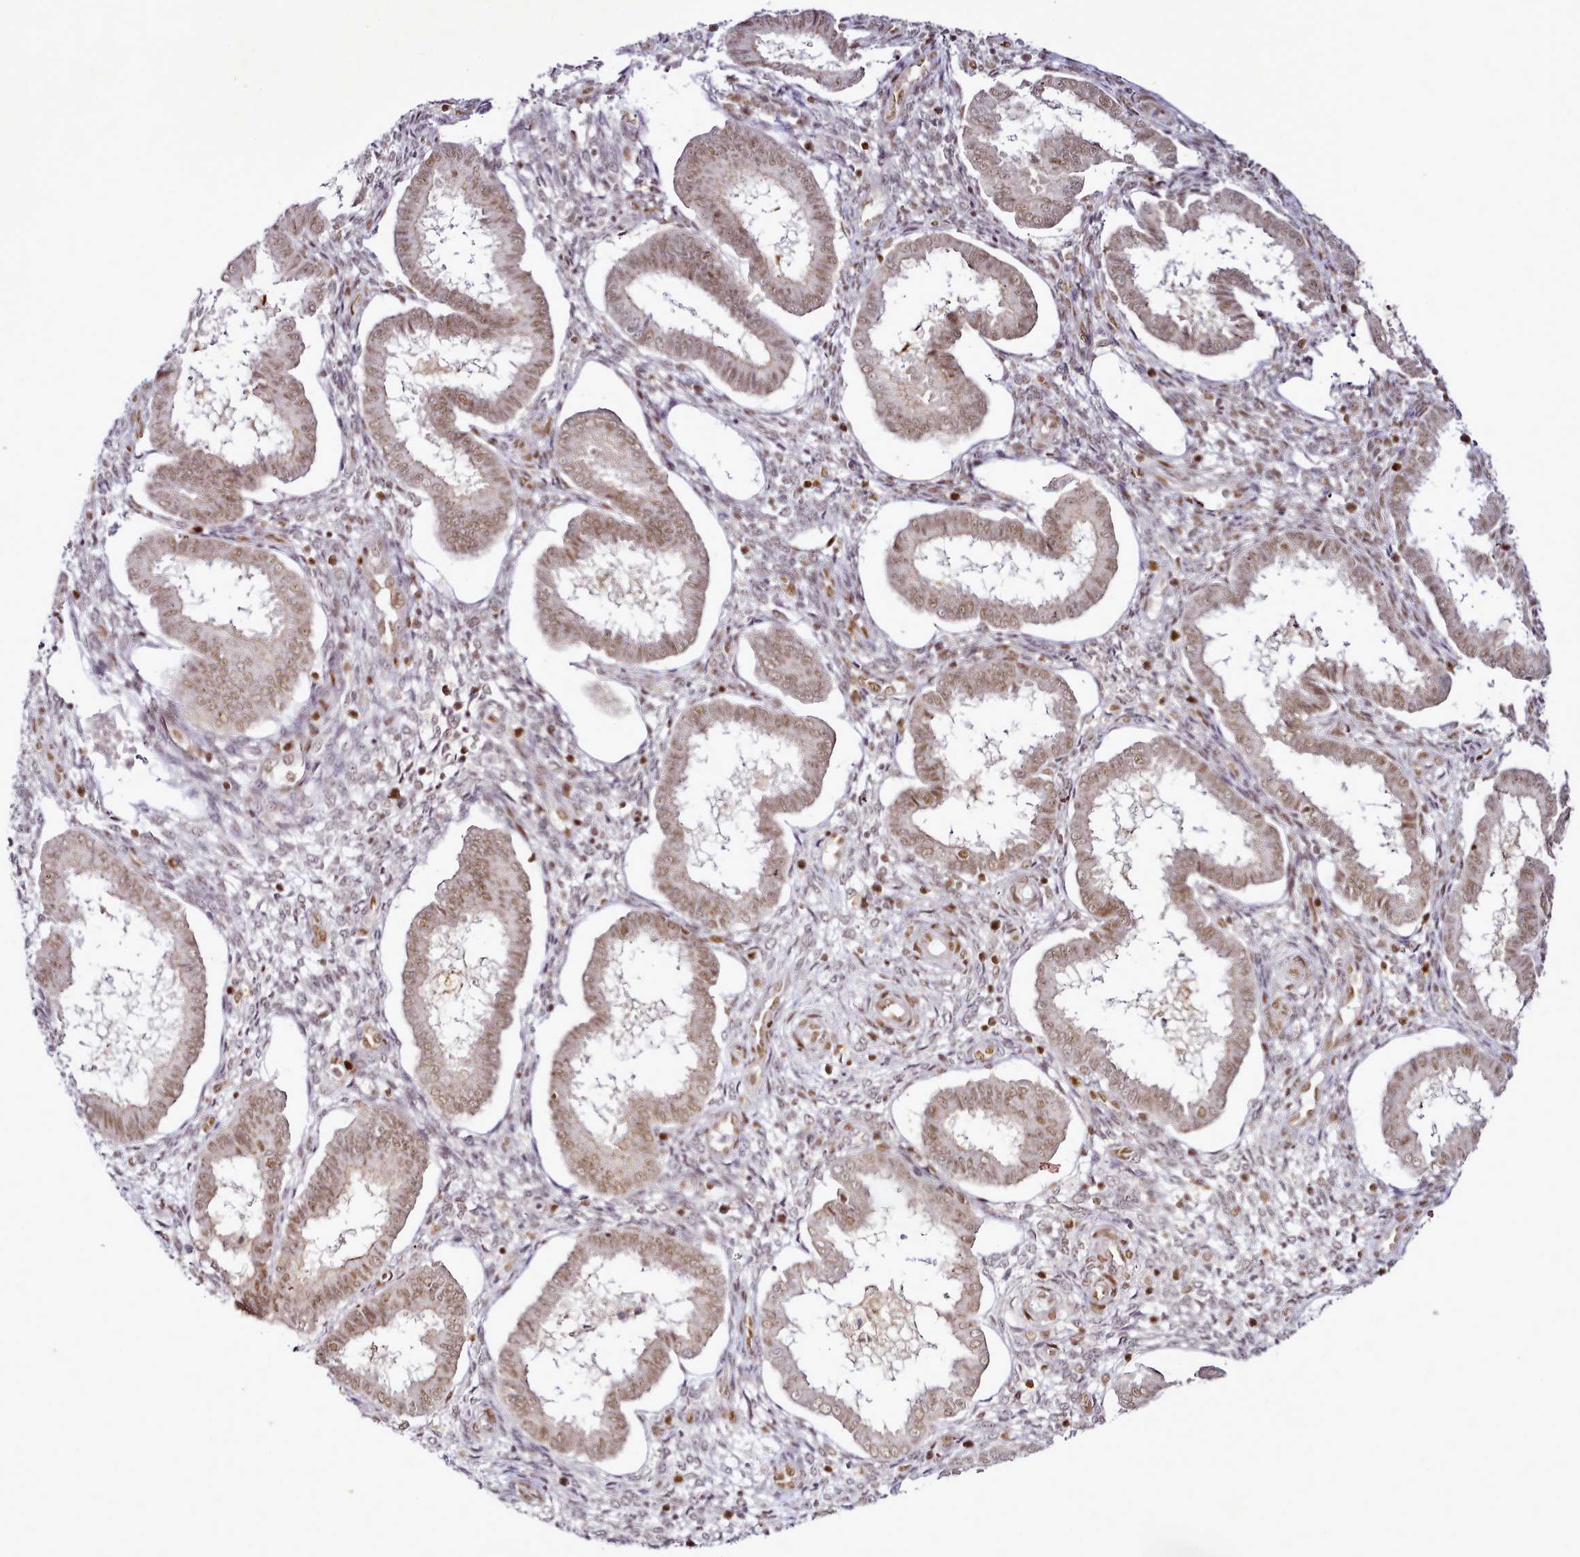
{"staining": {"intensity": "moderate", "quantity": ">75%", "location": "nuclear"}, "tissue": "endometrium", "cell_type": "Cells in endometrial stroma", "image_type": "normal", "snomed": [{"axis": "morphology", "description": "Normal tissue, NOS"}, {"axis": "topography", "description": "Endometrium"}], "caption": "This micrograph exhibits immunohistochemistry (IHC) staining of benign human endometrium, with medium moderate nuclear staining in about >75% of cells in endometrial stroma.", "gene": "SYT15B", "patient": {"sex": "female", "age": 24}}